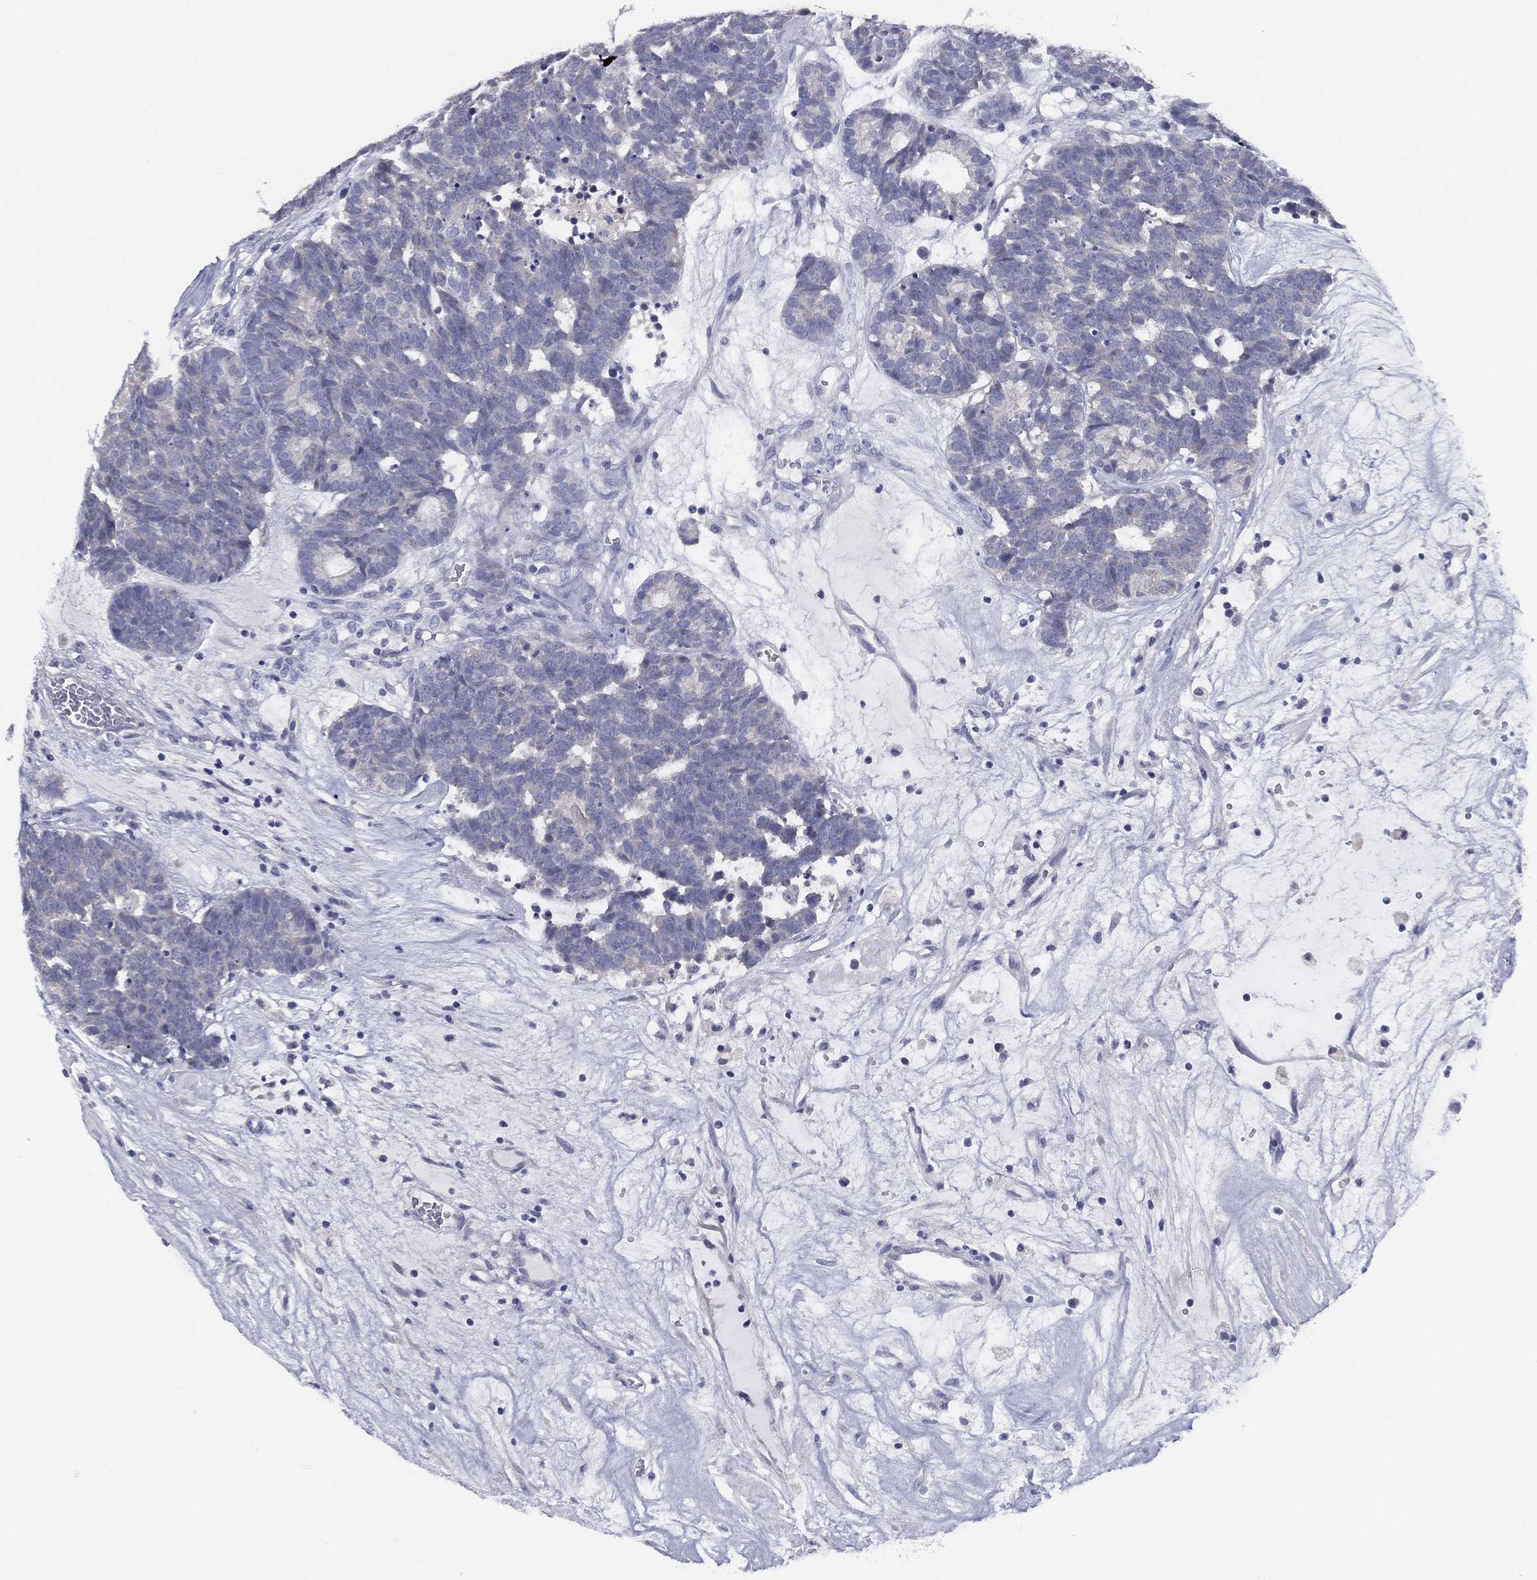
{"staining": {"intensity": "negative", "quantity": "none", "location": "none"}, "tissue": "head and neck cancer", "cell_type": "Tumor cells", "image_type": "cancer", "snomed": [{"axis": "morphology", "description": "Adenocarcinoma, NOS"}, {"axis": "topography", "description": "Head-Neck"}], "caption": "Micrograph shows no protein expression in tumor cells of head and neck cancer (adenocarcinoma) tissue.", "gene": "SLC13A4", "patient": {"sex": "female", "age": 81}}